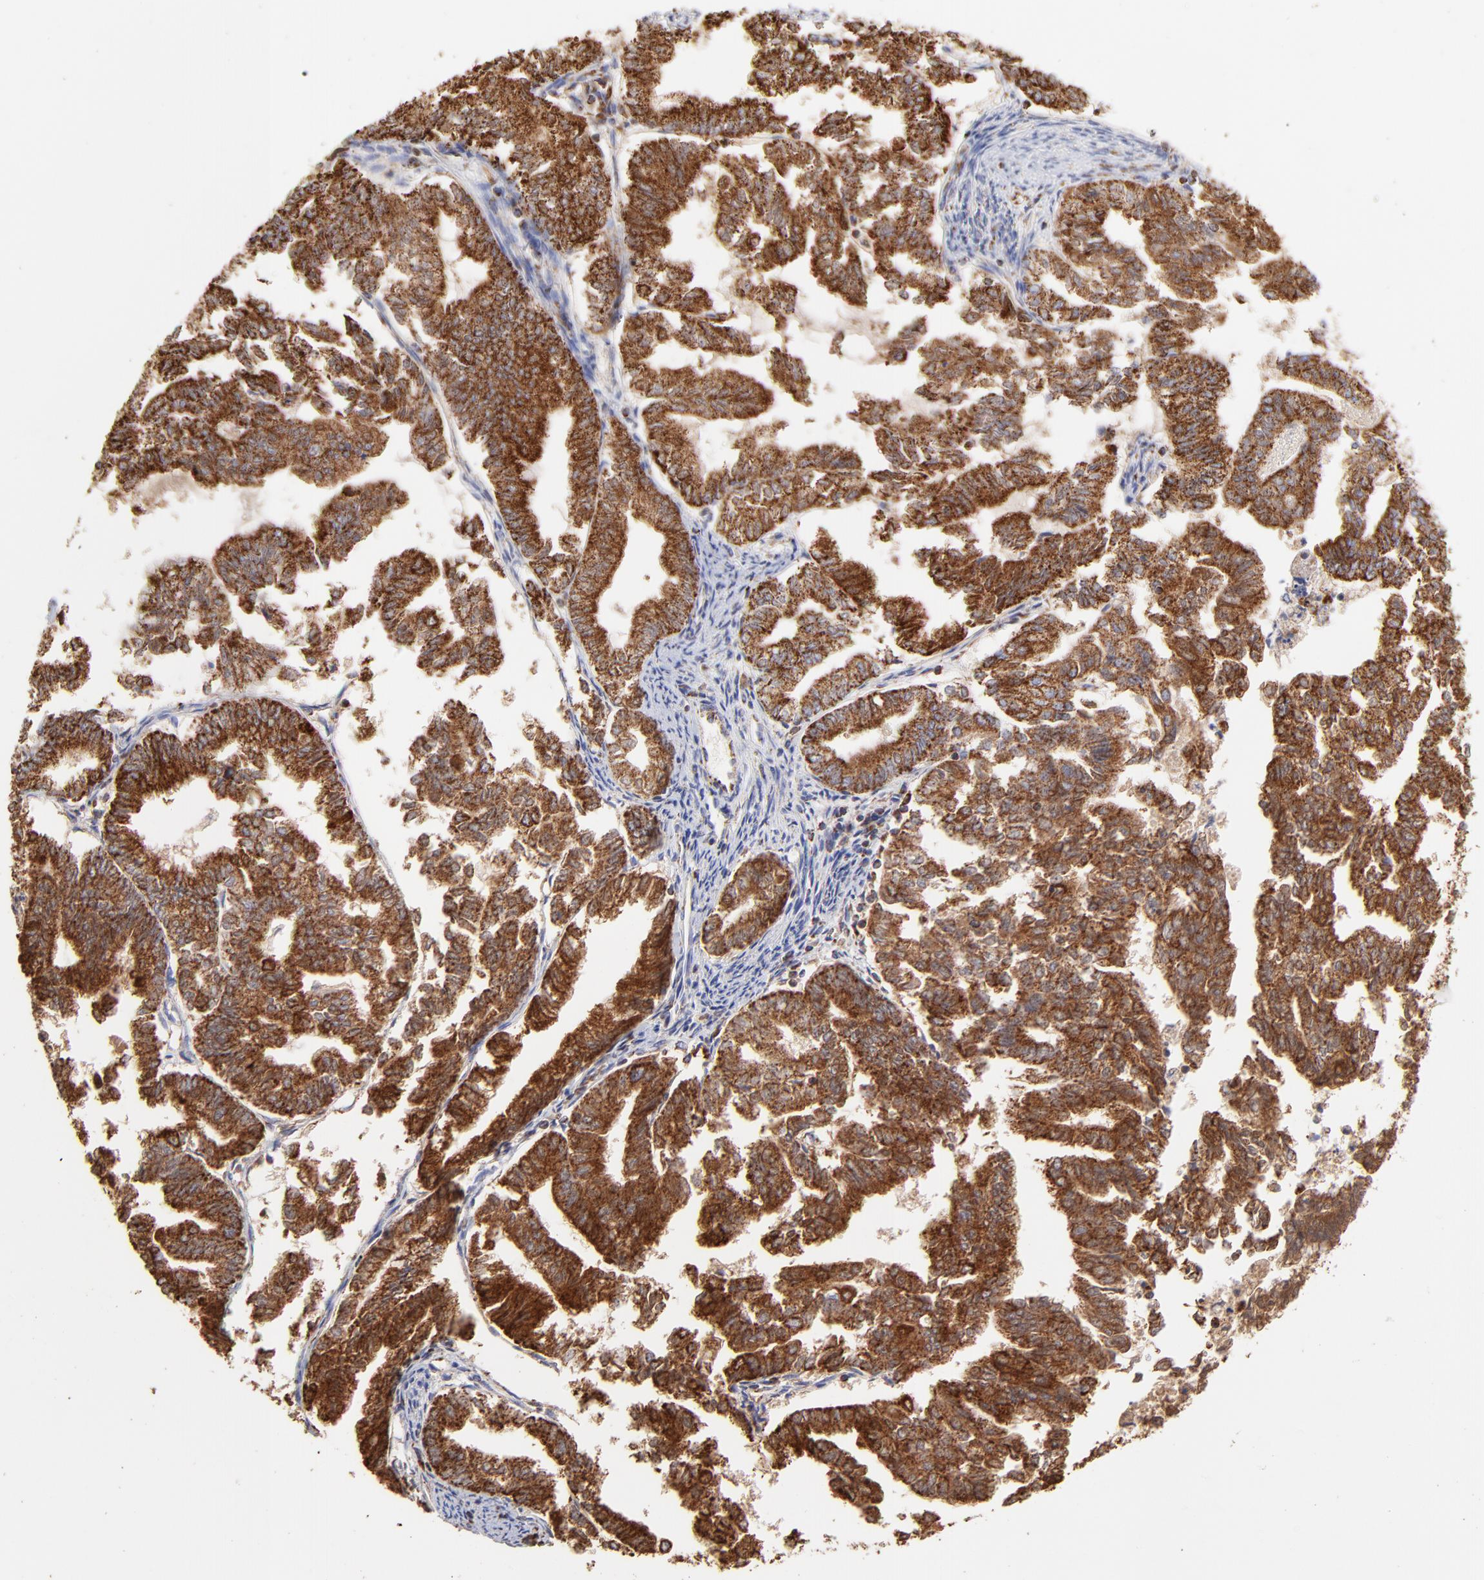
{"staining": {"intensity": "strong", "quantity": ">75%", "location": "cytoplasmic/membranous"}, "tissue": "endometrial cancer", "cell_type": "Tumor cells", "image_type": "cancer", "snomed": [{"axis": "morphology", "description": "Adenocarcinoma, NOS"}, {"axis": "topography", "description": "Endometrium"}], "caption": "This micrograph shows immunohistochemistry staining of endometrial cancer (adenocarcinoma), with high strong cytoplasmic/membranous expression in about >75% of tumor cells.", "gene": "ECH1", "patient": {"sex": "female", "age": 79}}